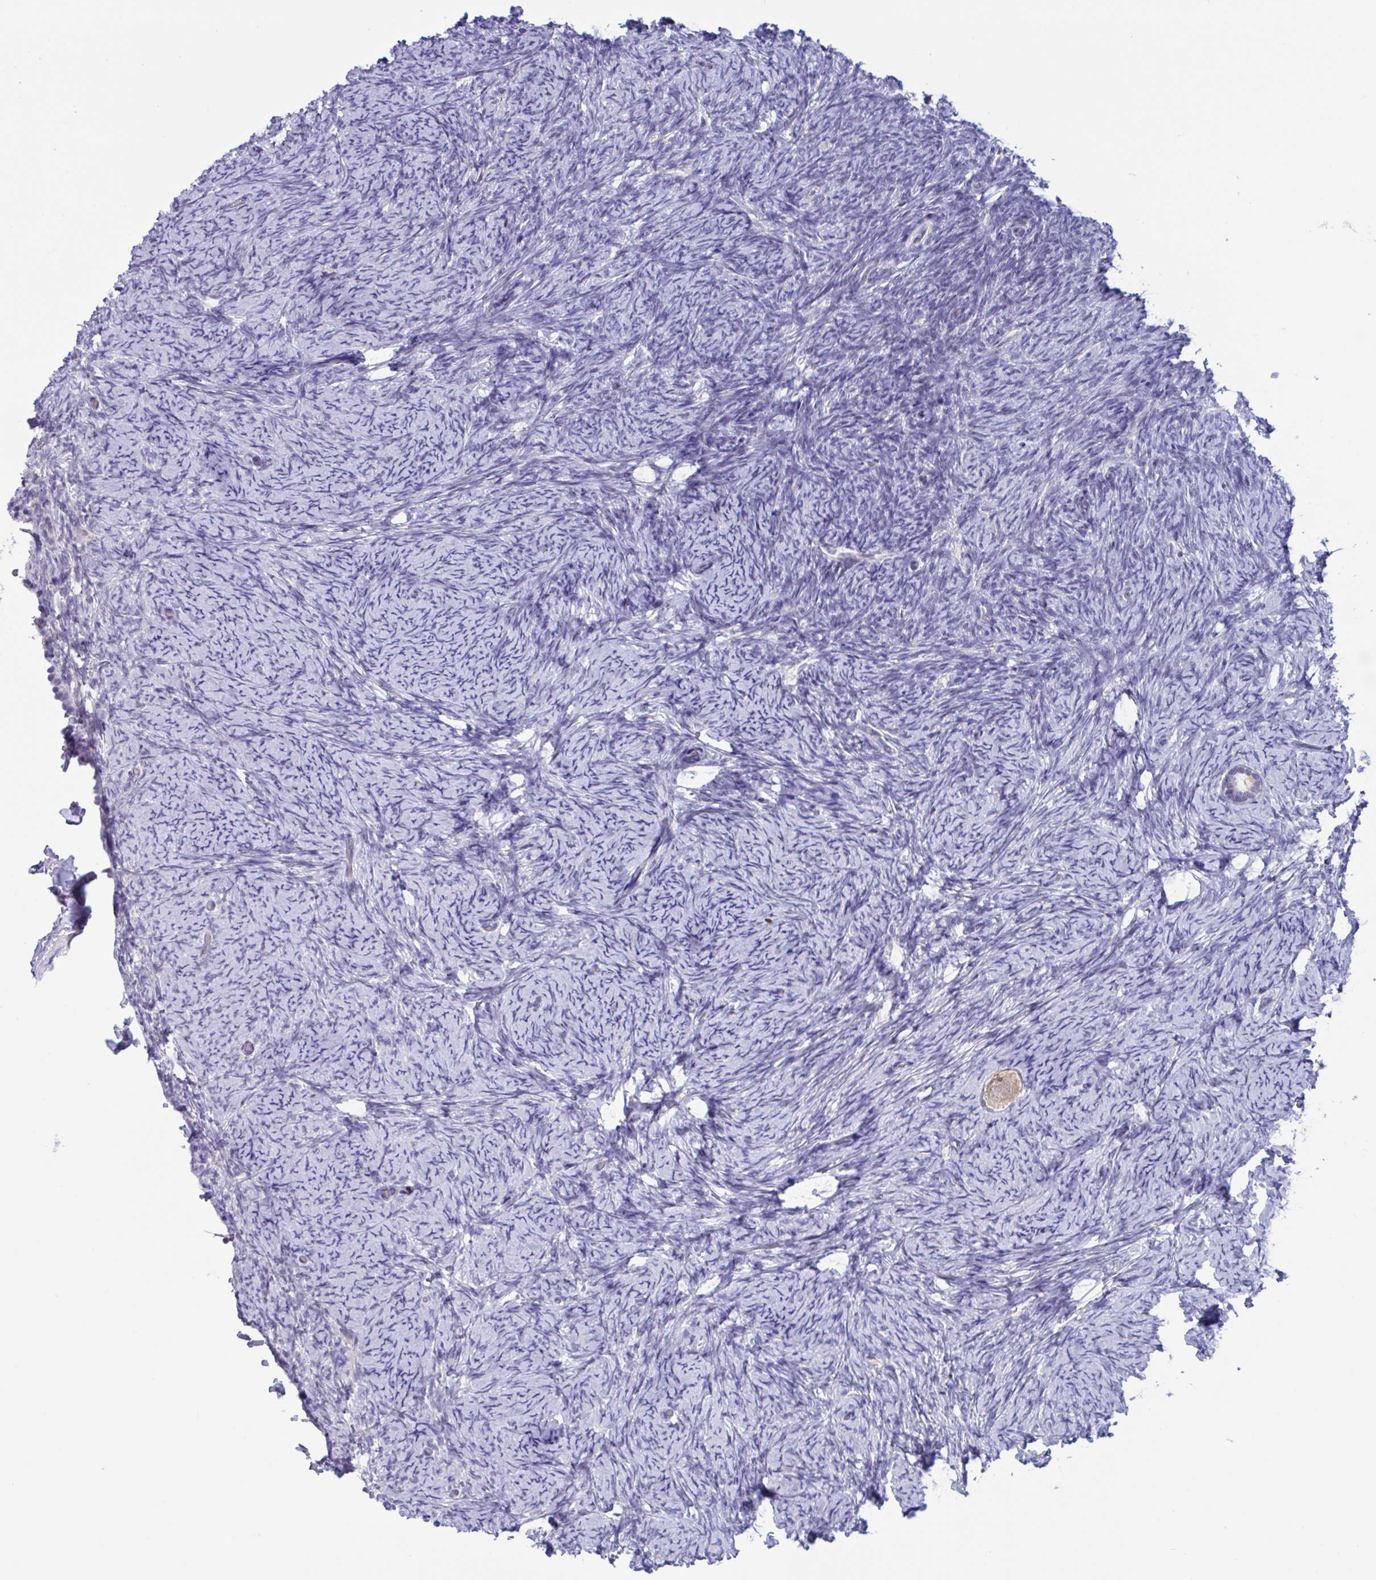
{"staining": {"intensity": "weak", "quantity": ">75%", "location": "cytoplasmic/membranous"}, "tissue": "ovary", "cell_type": "Follicle cells", "image_type": "normal", "snomed": [{"axis": "morphology", "description": "Normal tissue, NOS"}, {"axis": "topography", "description": "Ovary"}], "caption": "Immunohistochemical staining of normal ovary exhibits low levels of weak cytoplasmic/membranous expression in approximately >75% of follicle cells.", "gene": "SNX11", "patient": {"sex": "female", "age": 34}}